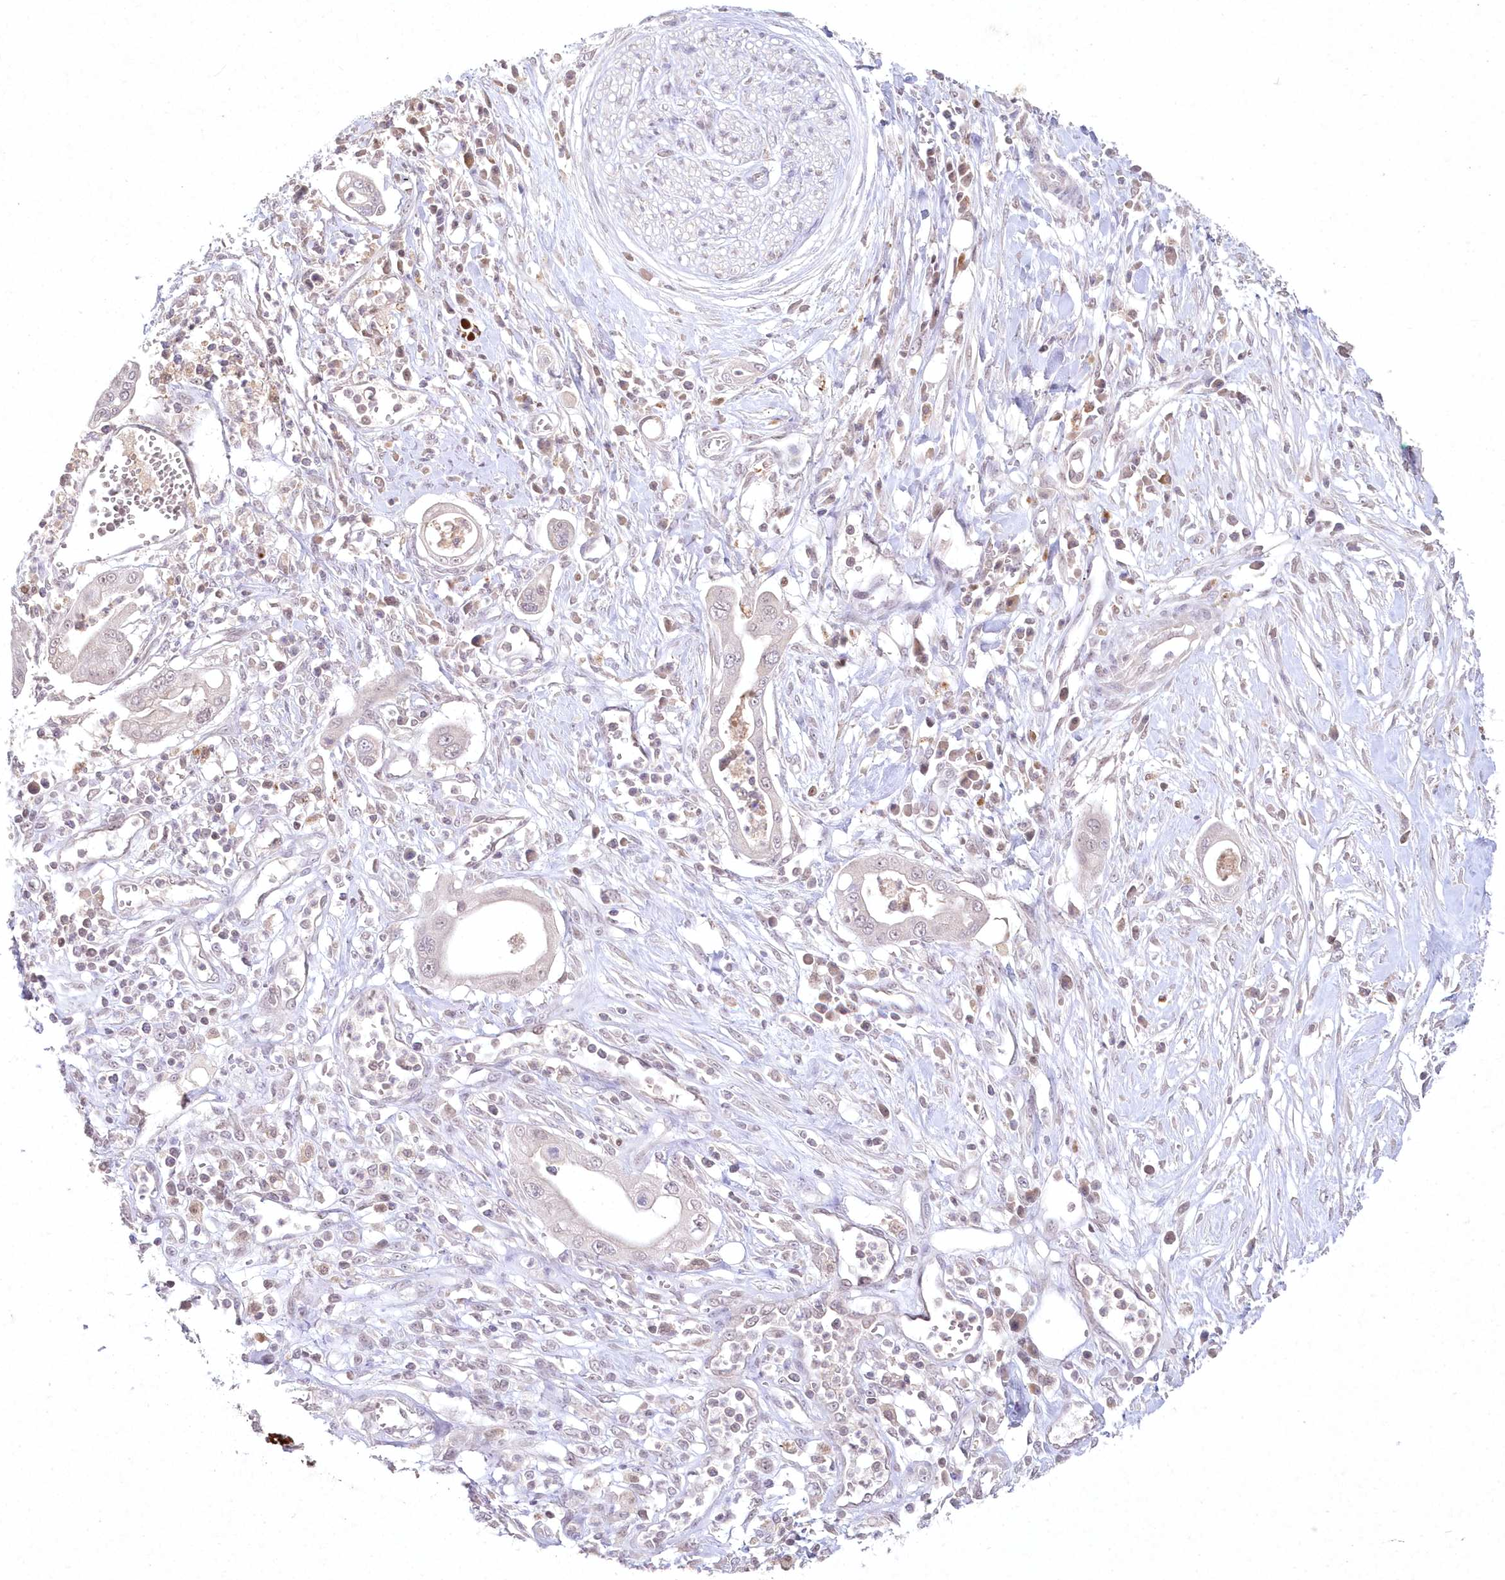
{"staining": {"intensity": "negative", "quantity": "none", "location": "none"}, "tissue": "pancreatic cancer", "cell_type": "Tumor cells", "image_type": "cancer", "snomed": [{"axis": "morphology", "description": "Adenocarcinoma, NOS"}, {"axis": "topography", "description": "Pancreas"}], "caption": "Immunohistochemical staining of human pancreatic cancer (adenocarcinoma) demonstrates no significant positivity in tumor cells. (DAB (3,3'-diaminobenzidine) immunohistochemistry (IHC), high magnification).", "gene": "ASCC1", "patient": {"sex": "male", "age": 68}}